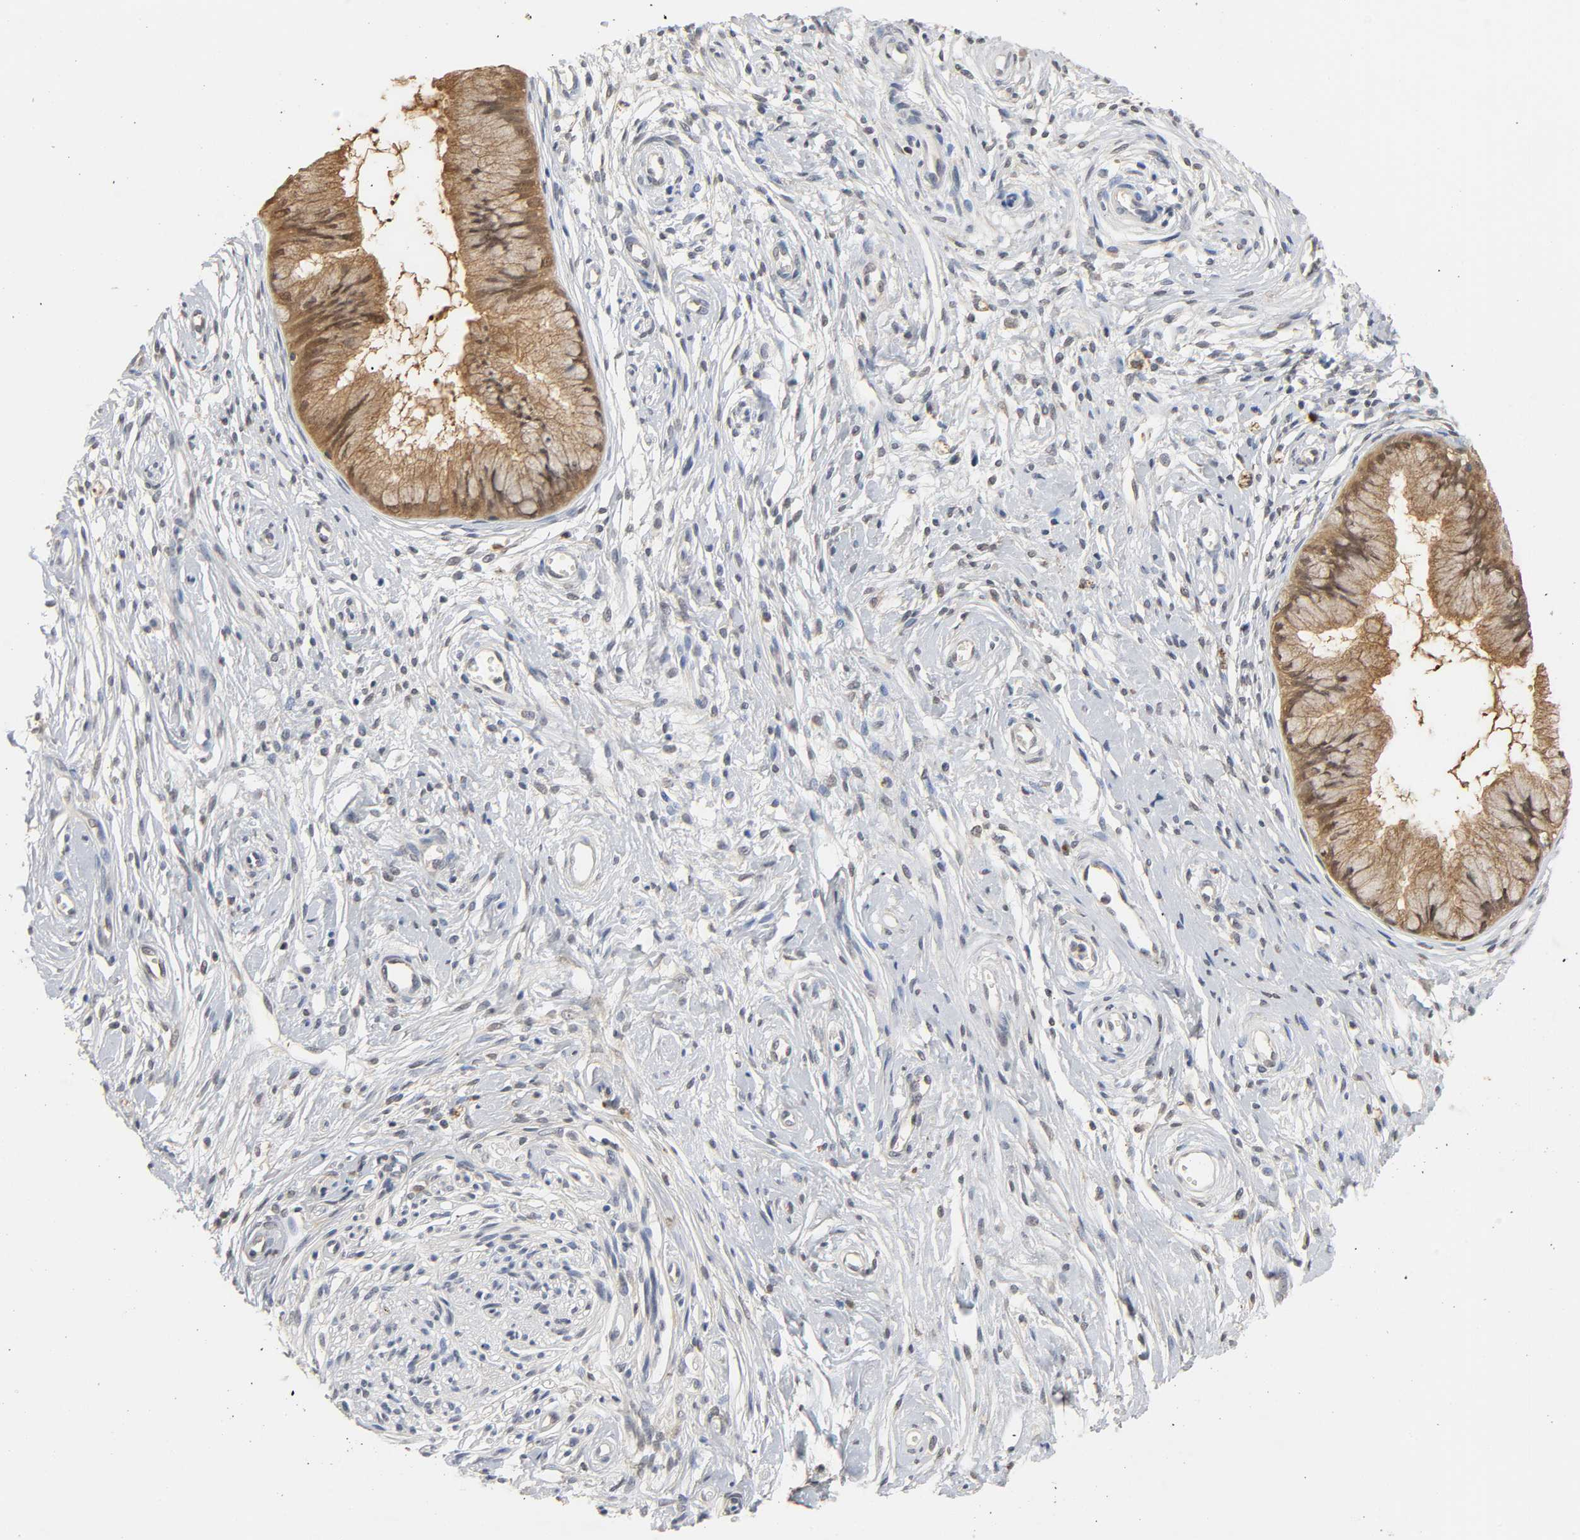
{"staining": {"intensity": "strong", "quantity": ">75%", "location": "cytoplasmic/membranous"}, "tissue": "cervix", "cell_type": "Glandular cells", "image_type": "normal", "snomed": [{"axis": "morphology", "description": "Normal tissue, NOS"}, {"axis": "topography", "description": "Cervix"}], "caption": "Immunohistochemistry (IHC) image of benign cervix: human cervix stained using immunohistochemistry (IHC) shows high levels of strong protein expression localized specifically in the cytoplasmic/membranous of glandular cells, appearing as a cytoplasmic/membranous brown color.", "gene": "MIF", "patient": {"sex": "female", "age": 39}}